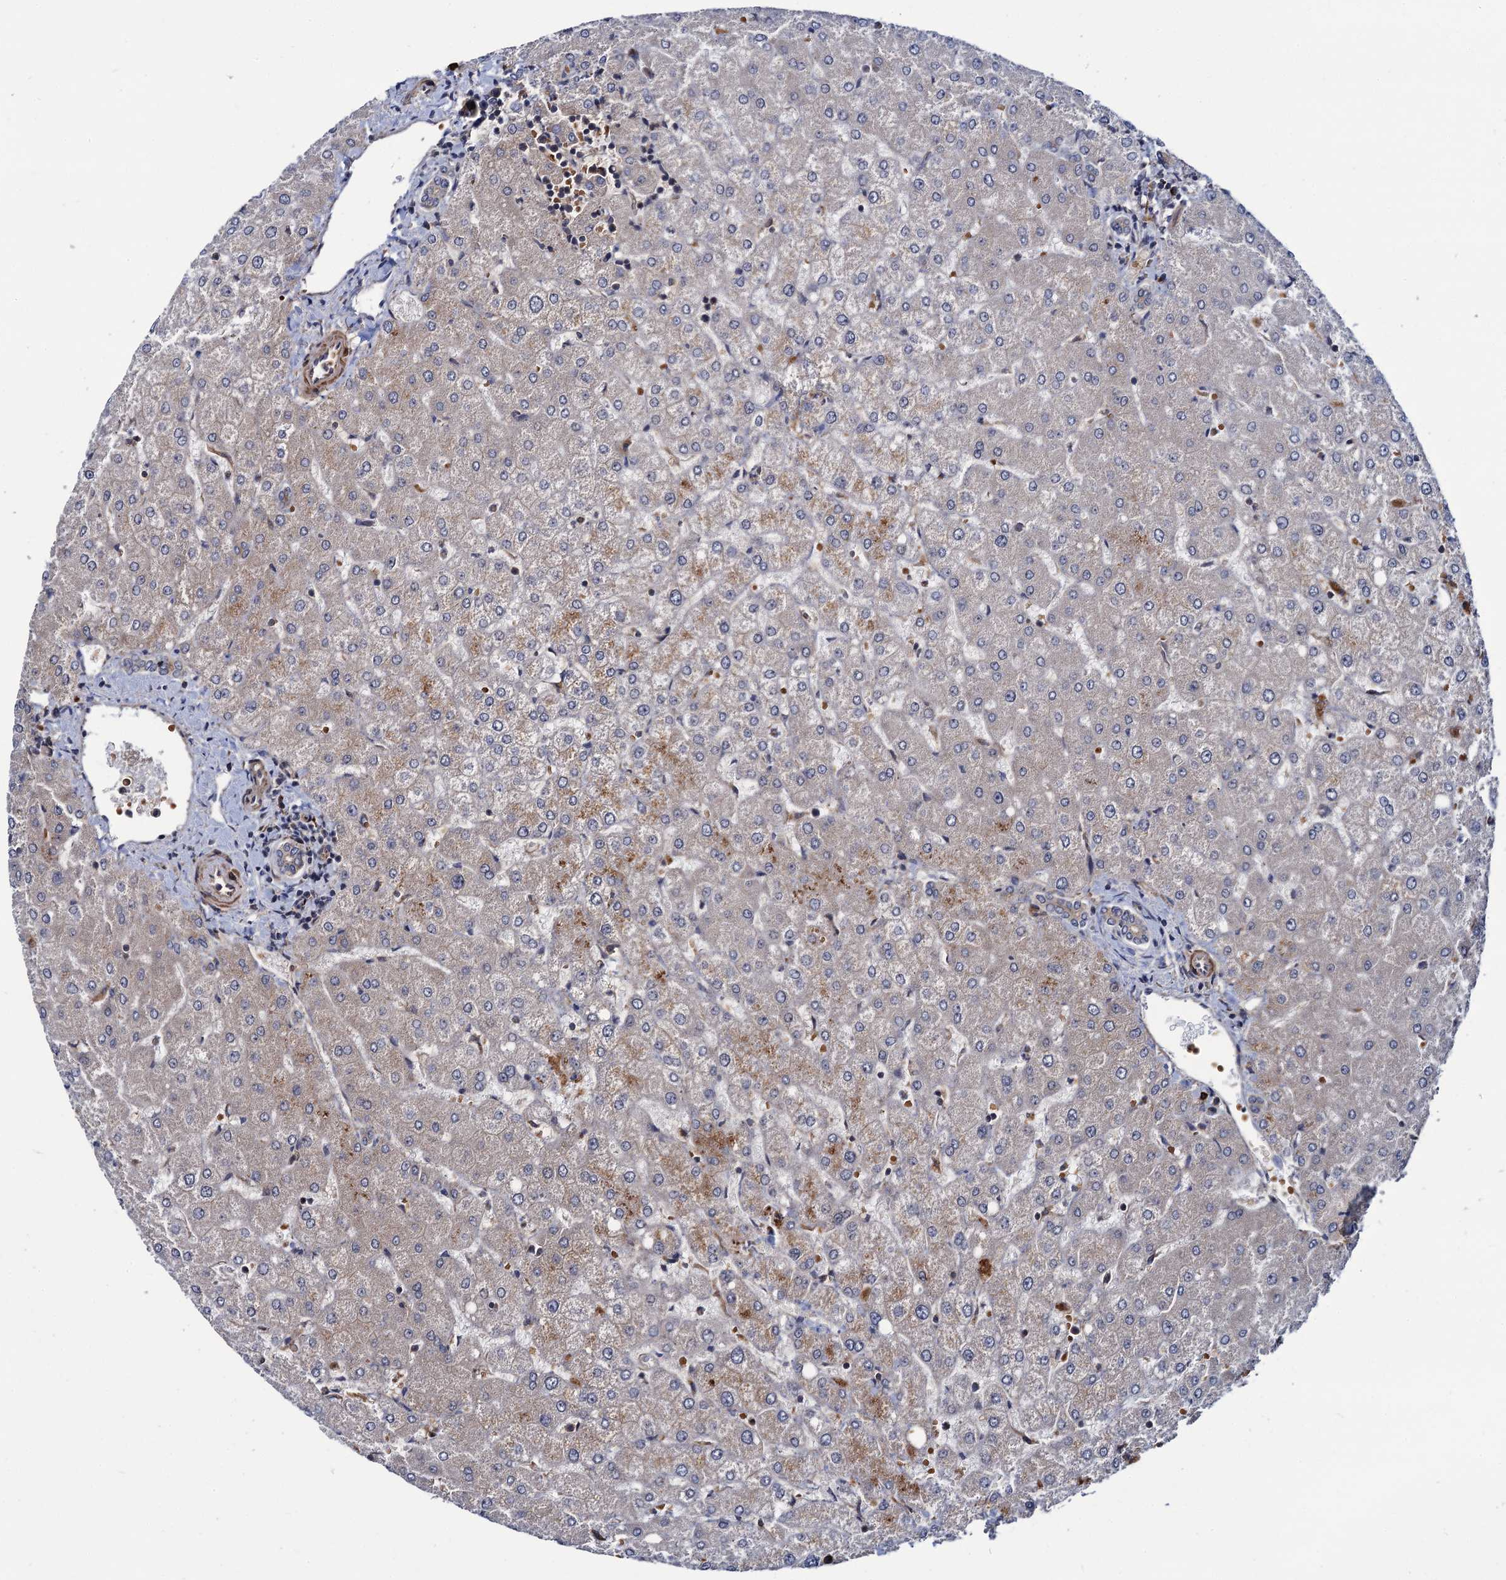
{"staining": {"intensity": "negative", "quantity": "none", "location": "none"}, "tissue": "liver", "cell_type": "Cholangiocytes", "image_type": "normal", "snomed": [{"axis": "morphology", "description": "Normal tissue, NOS"}, {"axis": "topography", "description": "Liver"}], "caption": "Immunohistochemistry photomicrograph of unremarkable liver: liver stained with DAB (3,3'-diaminobenzidine) displays no significant protein staining in cholangiocytes. (DAB immunohistochemistry visualized using brightfield microscopy, high magnification).", "gene": "KXD1", "patient": {"sex": "female", "age": 54}}